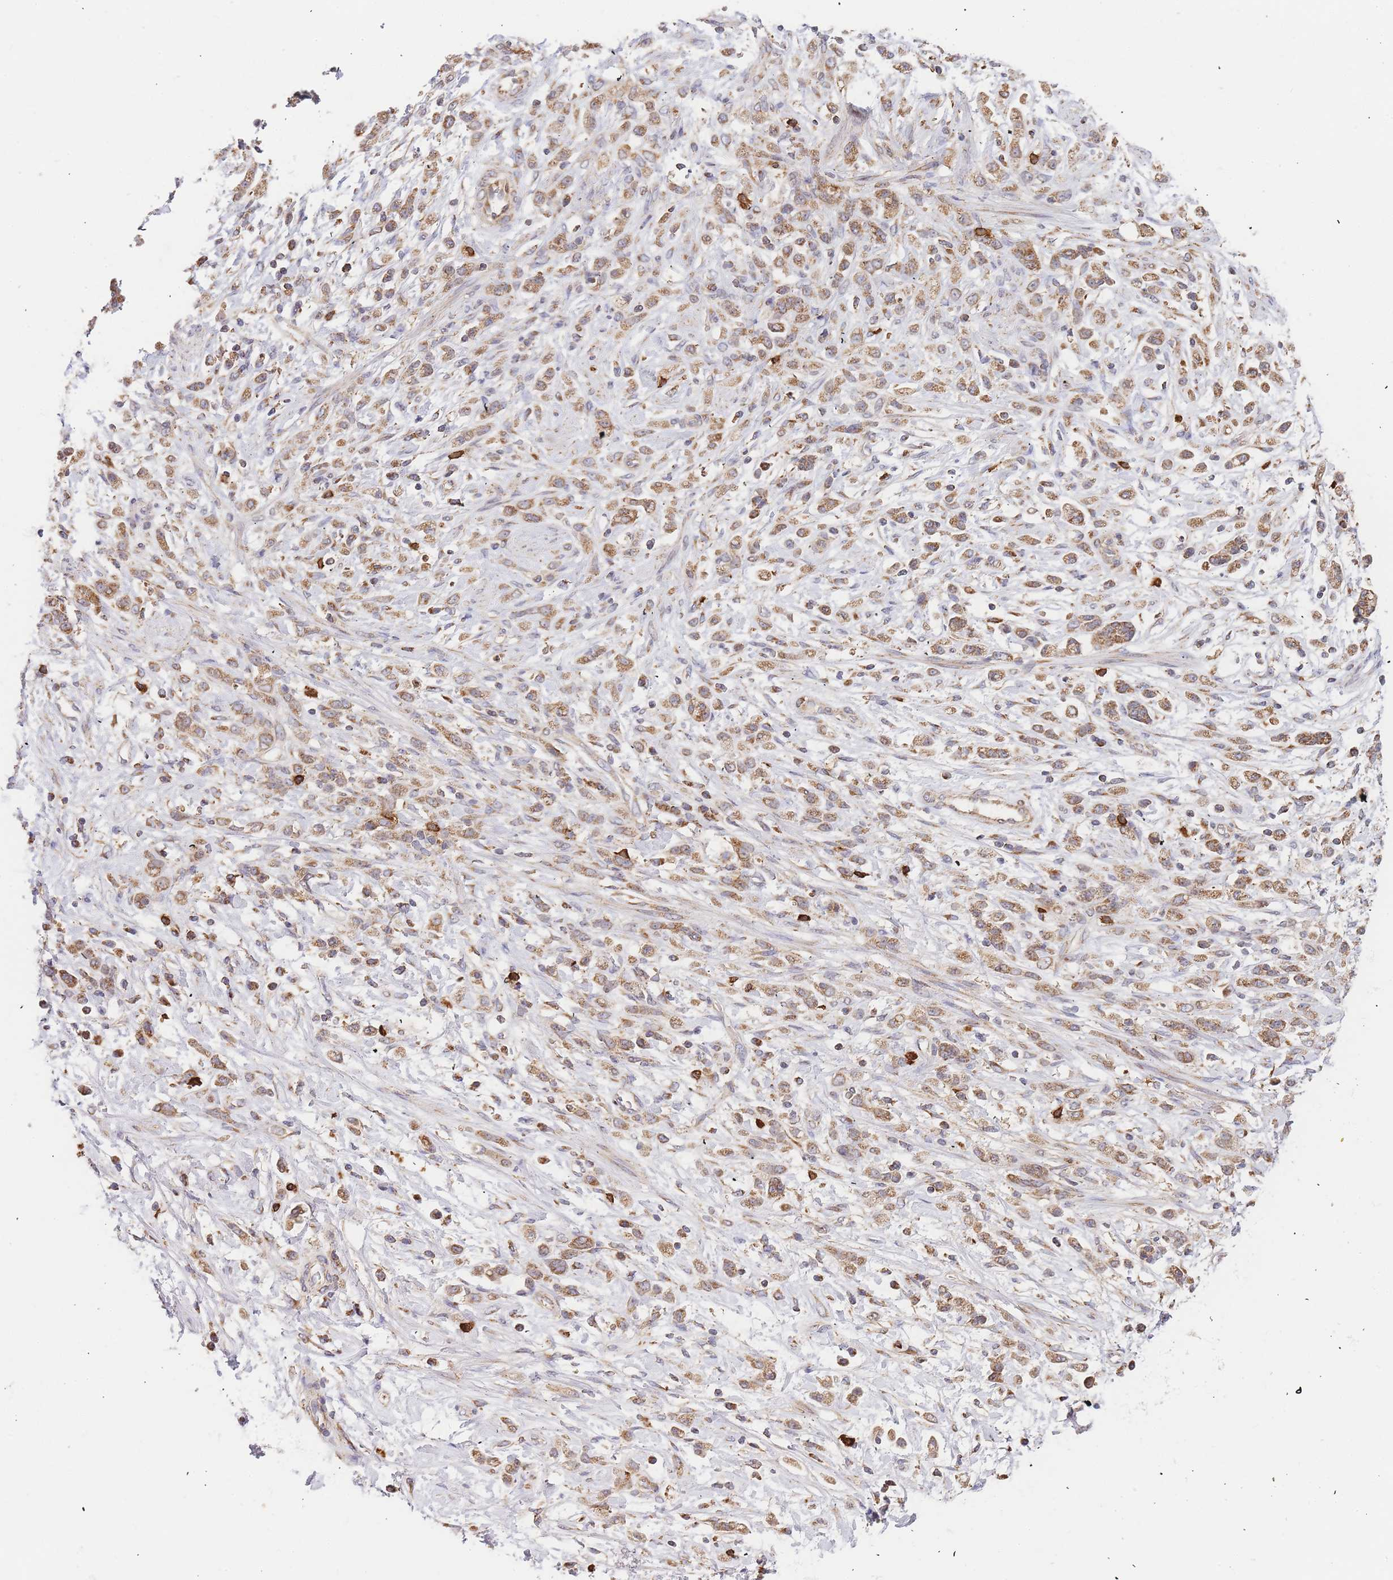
{"staining": {"intensity": "moderate", "quantity": ">75%", "location": "cytoplasmic/membranous"}, "tissue": "stomach cancer", "cell_type": "Tumor cells", "image_type": "cancer", "snomed": [{"axis": "morphology", "description": "Adenocarcinoma, NOS"}, {"axis": "topography", "description": "Stomach"}], "caption": "The photomicrograph displays staining of stomach cancer, revealing moderate cytoplasmic/membranous protein positivity (brown color) within tumor cells.", "gene": "ADCY9", "patient": {"sex": "female", "age": 60}}